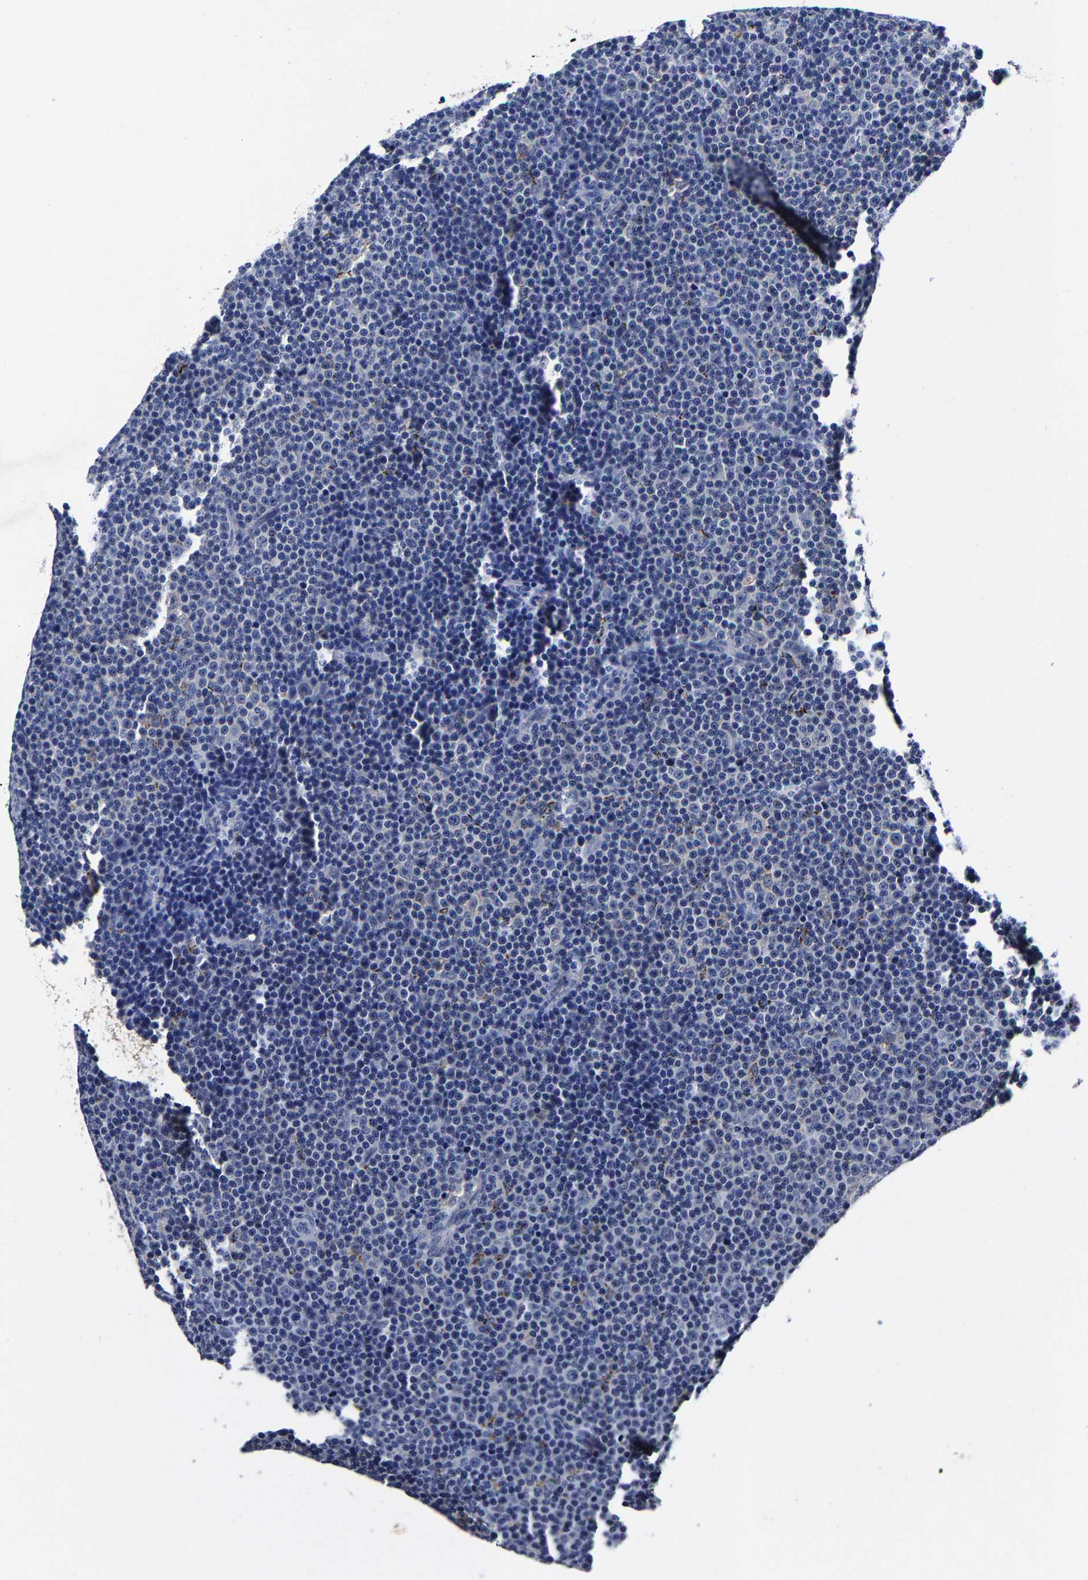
{"staining": {"intensity": "negative", "quantity": "none", "location": "none"}, "tissue": "lymphoma", "cell_type": "Tumor cells", "image_type": "cancer", "snomed": [{"axis": "morphology", "description": "Malignant lymphoma, non-Hodgkin's type, Low grade"}, {"axis": "topography", "description": "Lymph node"}], "caption": "Micrograph shows no significant protein staining in tumor cells of malignant lymphoma, non-Hodgkin's type (low-grade).", "gene": "PSPH", "patient": {"sex": "female", "age": 67}}